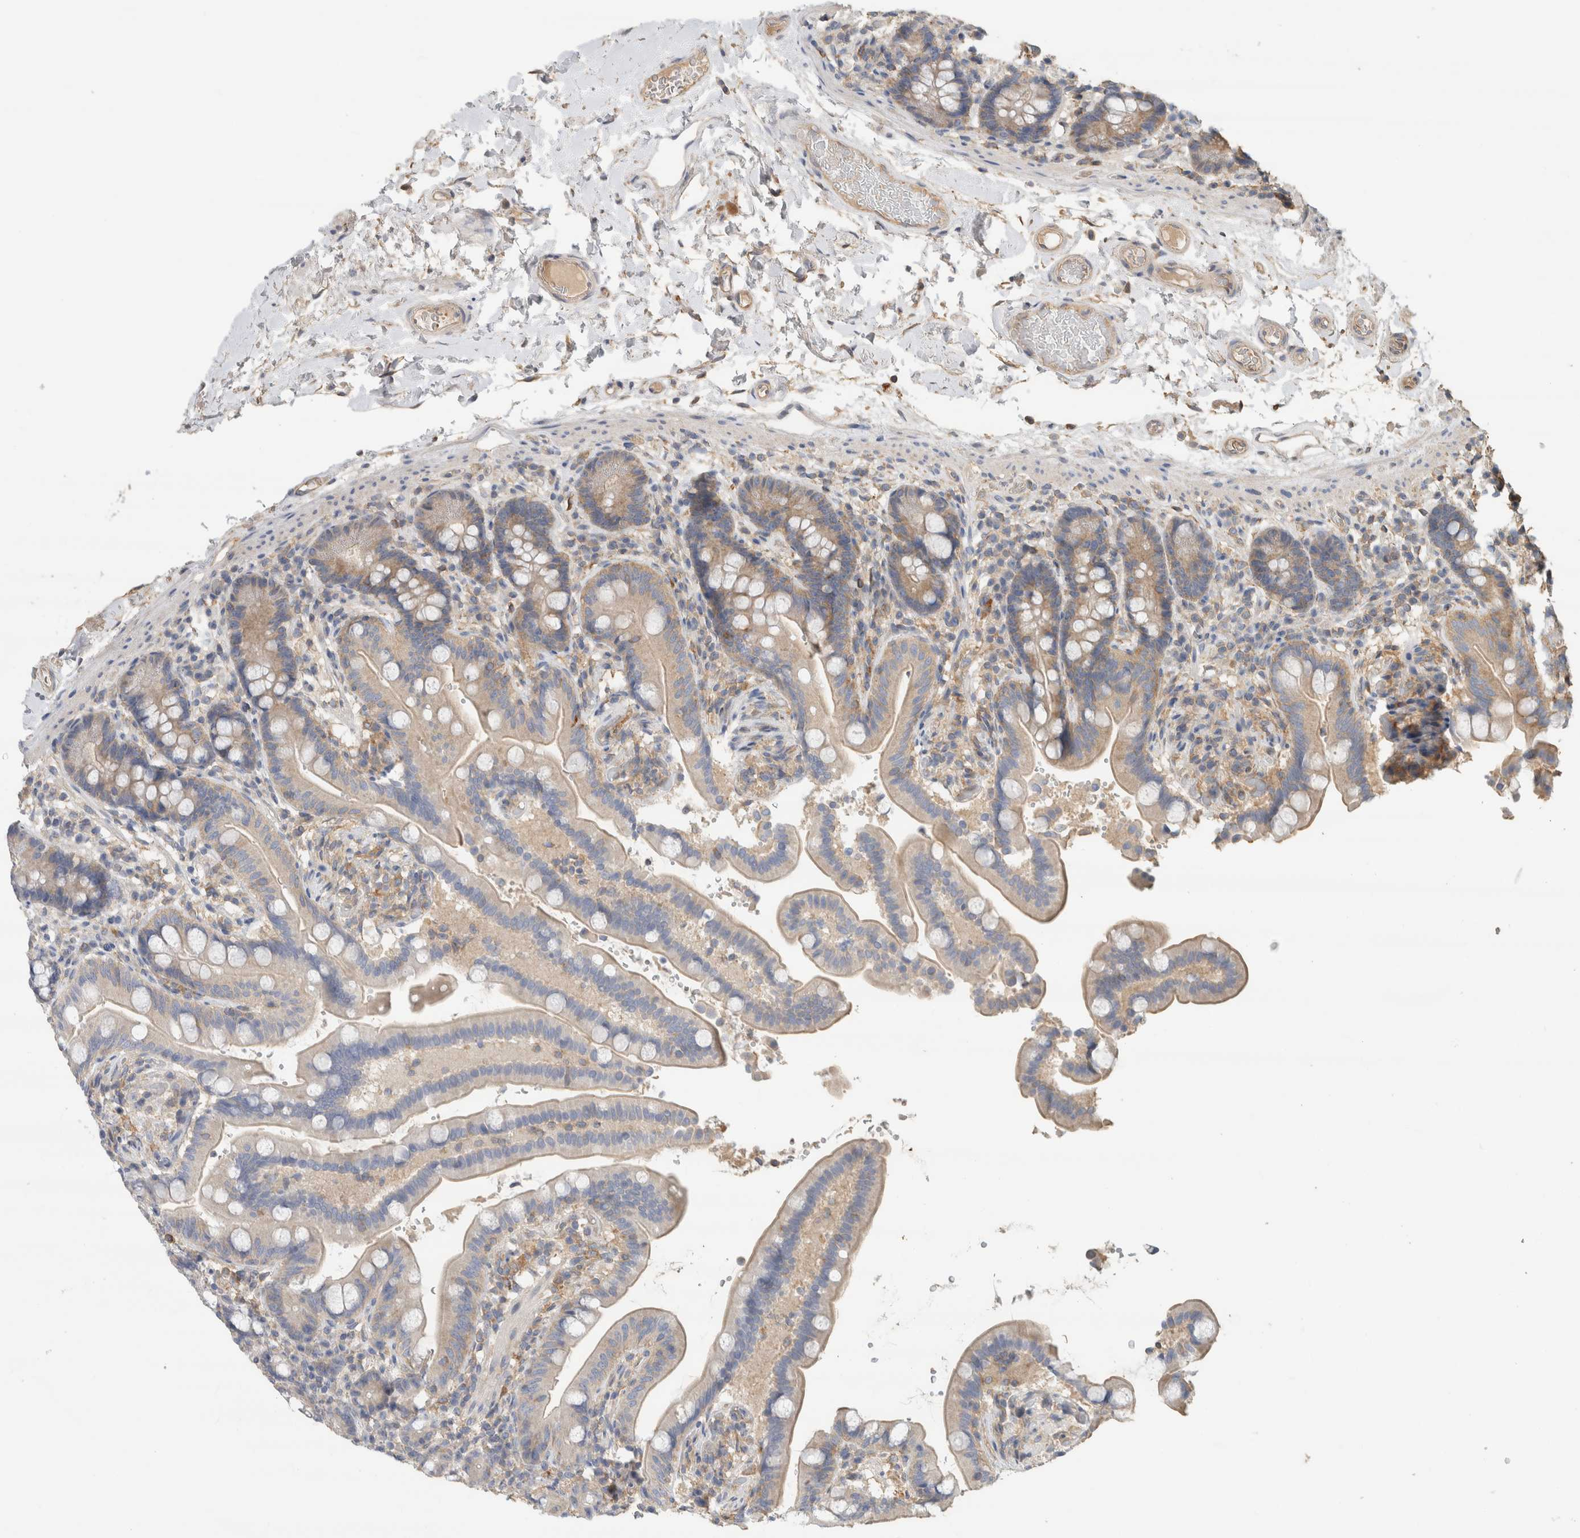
{"staining": {"intensity": "weak", "quantity": ">75%", "location": "cytoplasmic/membranous"}, "tissue": "colon", "cell_type": "Endothelial cells", "image_type": "normal", "snomed": [{"axis": "morphology", "description": "Normal tissue, NOS"}, {"axis": "topography", "description": "Smooth muscle"}, {"axis": "topography", "description": "Colon"}], "caption": "Immunohistochemistry (IHC) of benign human colon displays low levels of weak cytoplasmic/membranous staining in about >75% of endothelial cells. (DAB IHC, brown staining for protein, blue staining for nuclei).", "gene": "EIF4G3", "patient": {"sex": "male", "age": 73}}